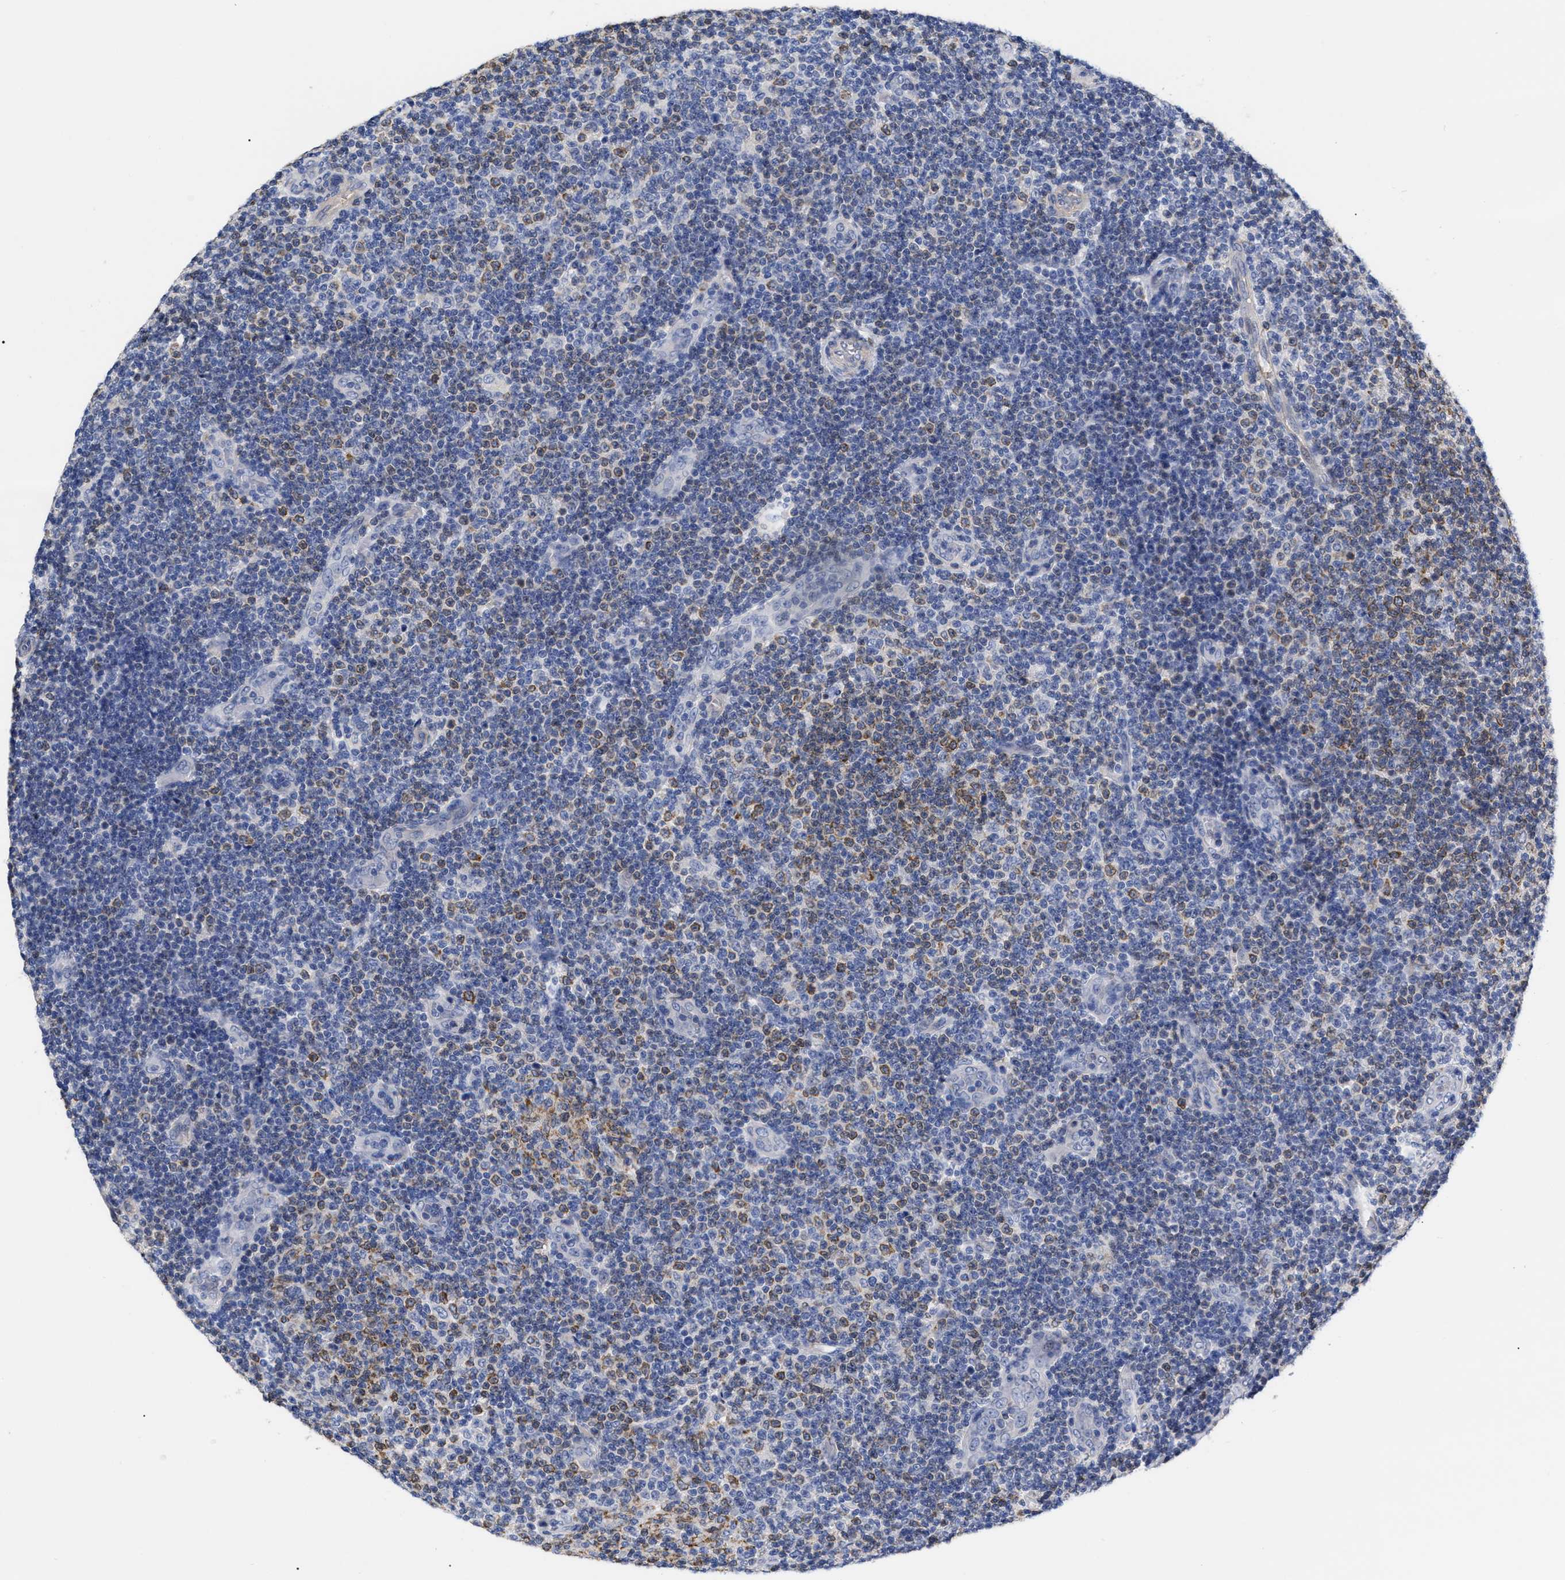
{"staining": {"intensity": "moderate", "quantity": "<25%", "location": "cytoplasmic/membranous"}, "tissue": "lymphoma", "cell_type": "Tumor cells", "image_type": "cancer", "snomed": [{"axis": "morphology", "description": "Malignant lymphoma, non-Hodgkin's type, Low grade"}, {"axis": "topography", "description": "Lymph node"}], "caption": "A high-resolution micrograph shows immunohistochemistry (IHC) staining of lymphoma, which demonstrates moderate cytoplasmic/membranous positivity in about <25% of tumor cells.", "gene": "IRAG2", "patient": {"sex": "male", "age": 83}}